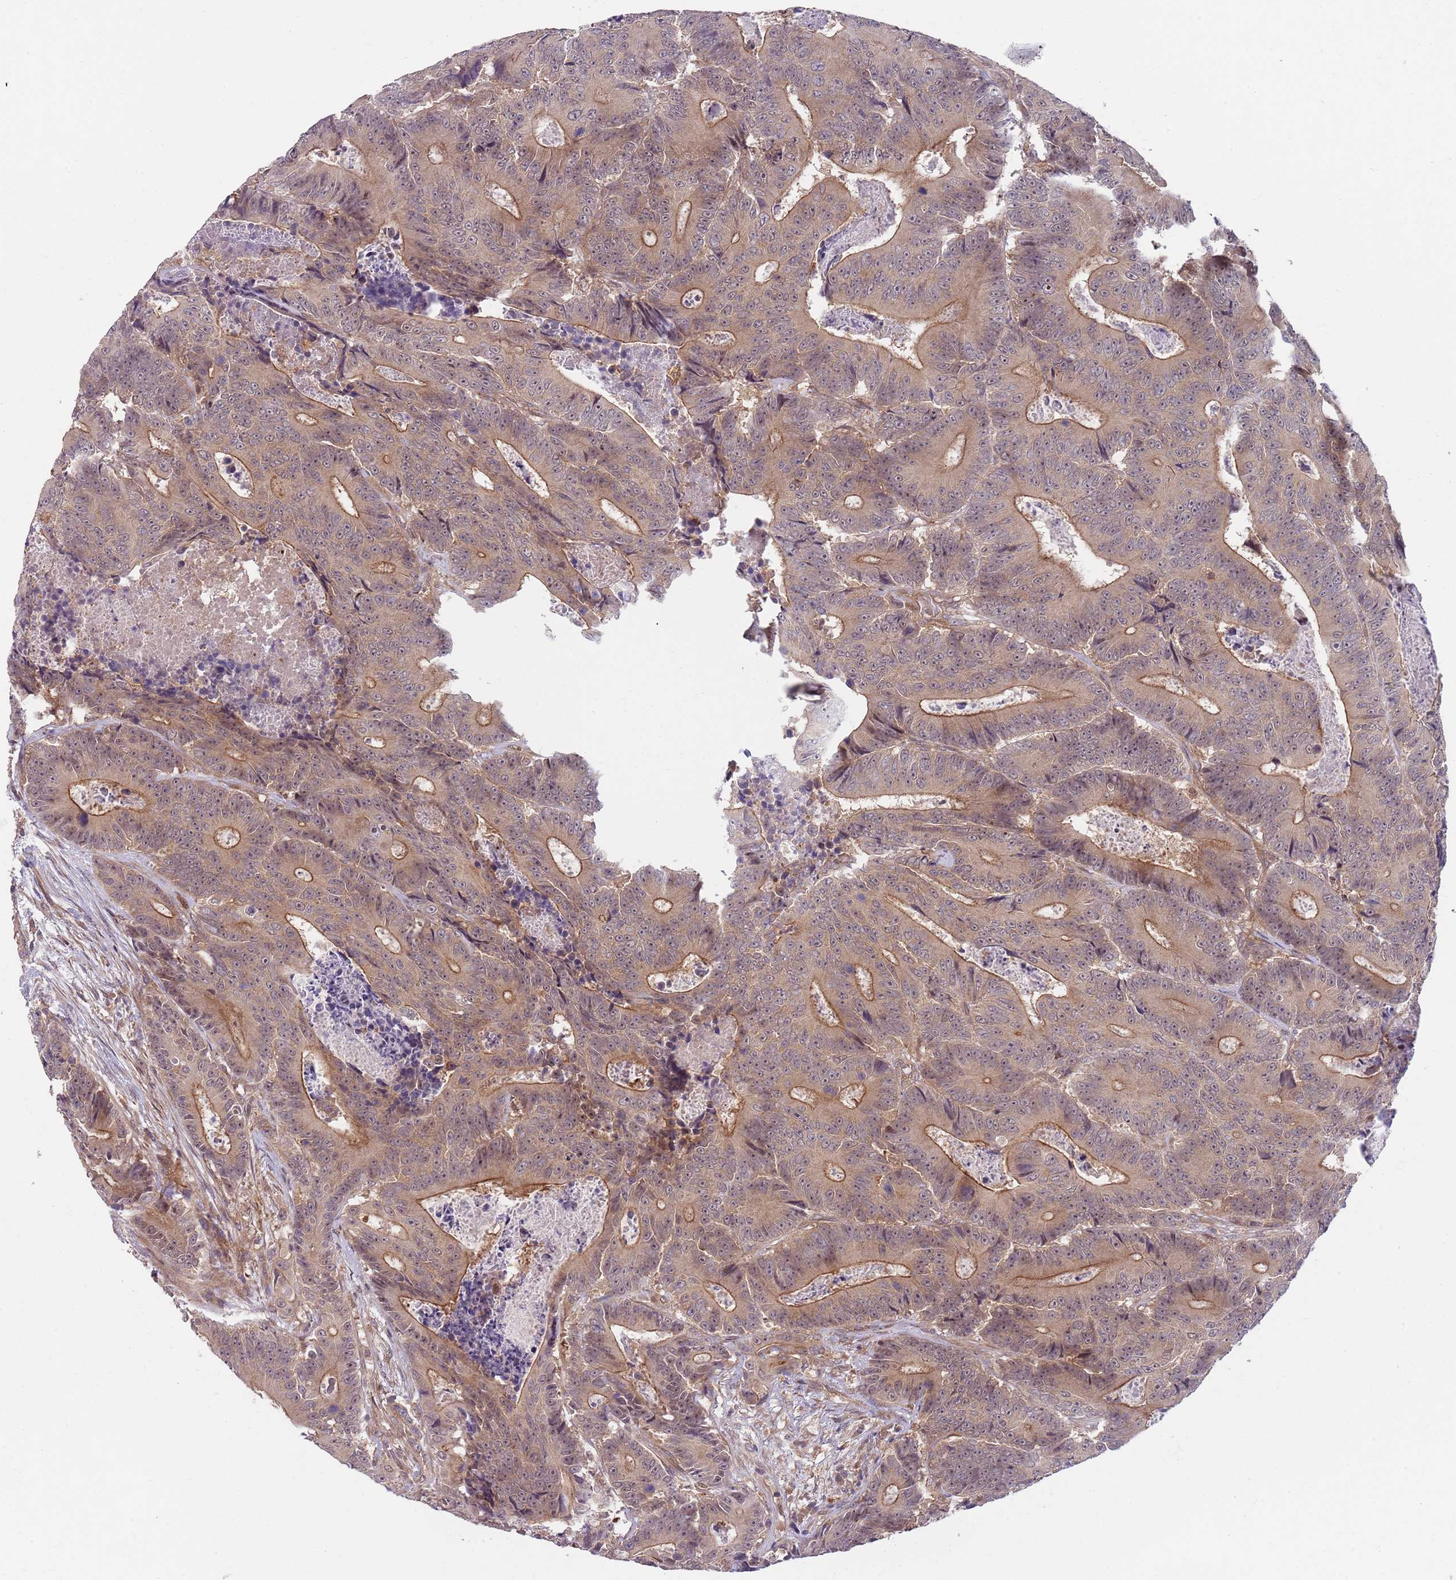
{"staining": {"intensity": "moderate", "quantity": "25%-75%", "location": "cytoplasmic/membranous"}, "tissue": "colorectal cancer", "cell_type": "Tumor cells", "image_type": "cancer", "snomed": [{"axis": "morphology", "description": "Adenocarcinoma, NOS"}, {"axis": "topography", "description": "Colon"}], "caption": "The histopathology image shows immunohistochemical staining of colorectal cancer. There is moderate cytoplasmic/membranous expression is present in about 25%-75% of tumor cells. Using DAB (3,3'-diaminobenzidine) (brown) and hematoxylin (blue) stains, captured at high magnification using brightfield microscopy.", "gene": "GGA1", "patient": {"sex": "male", "age": 83}}